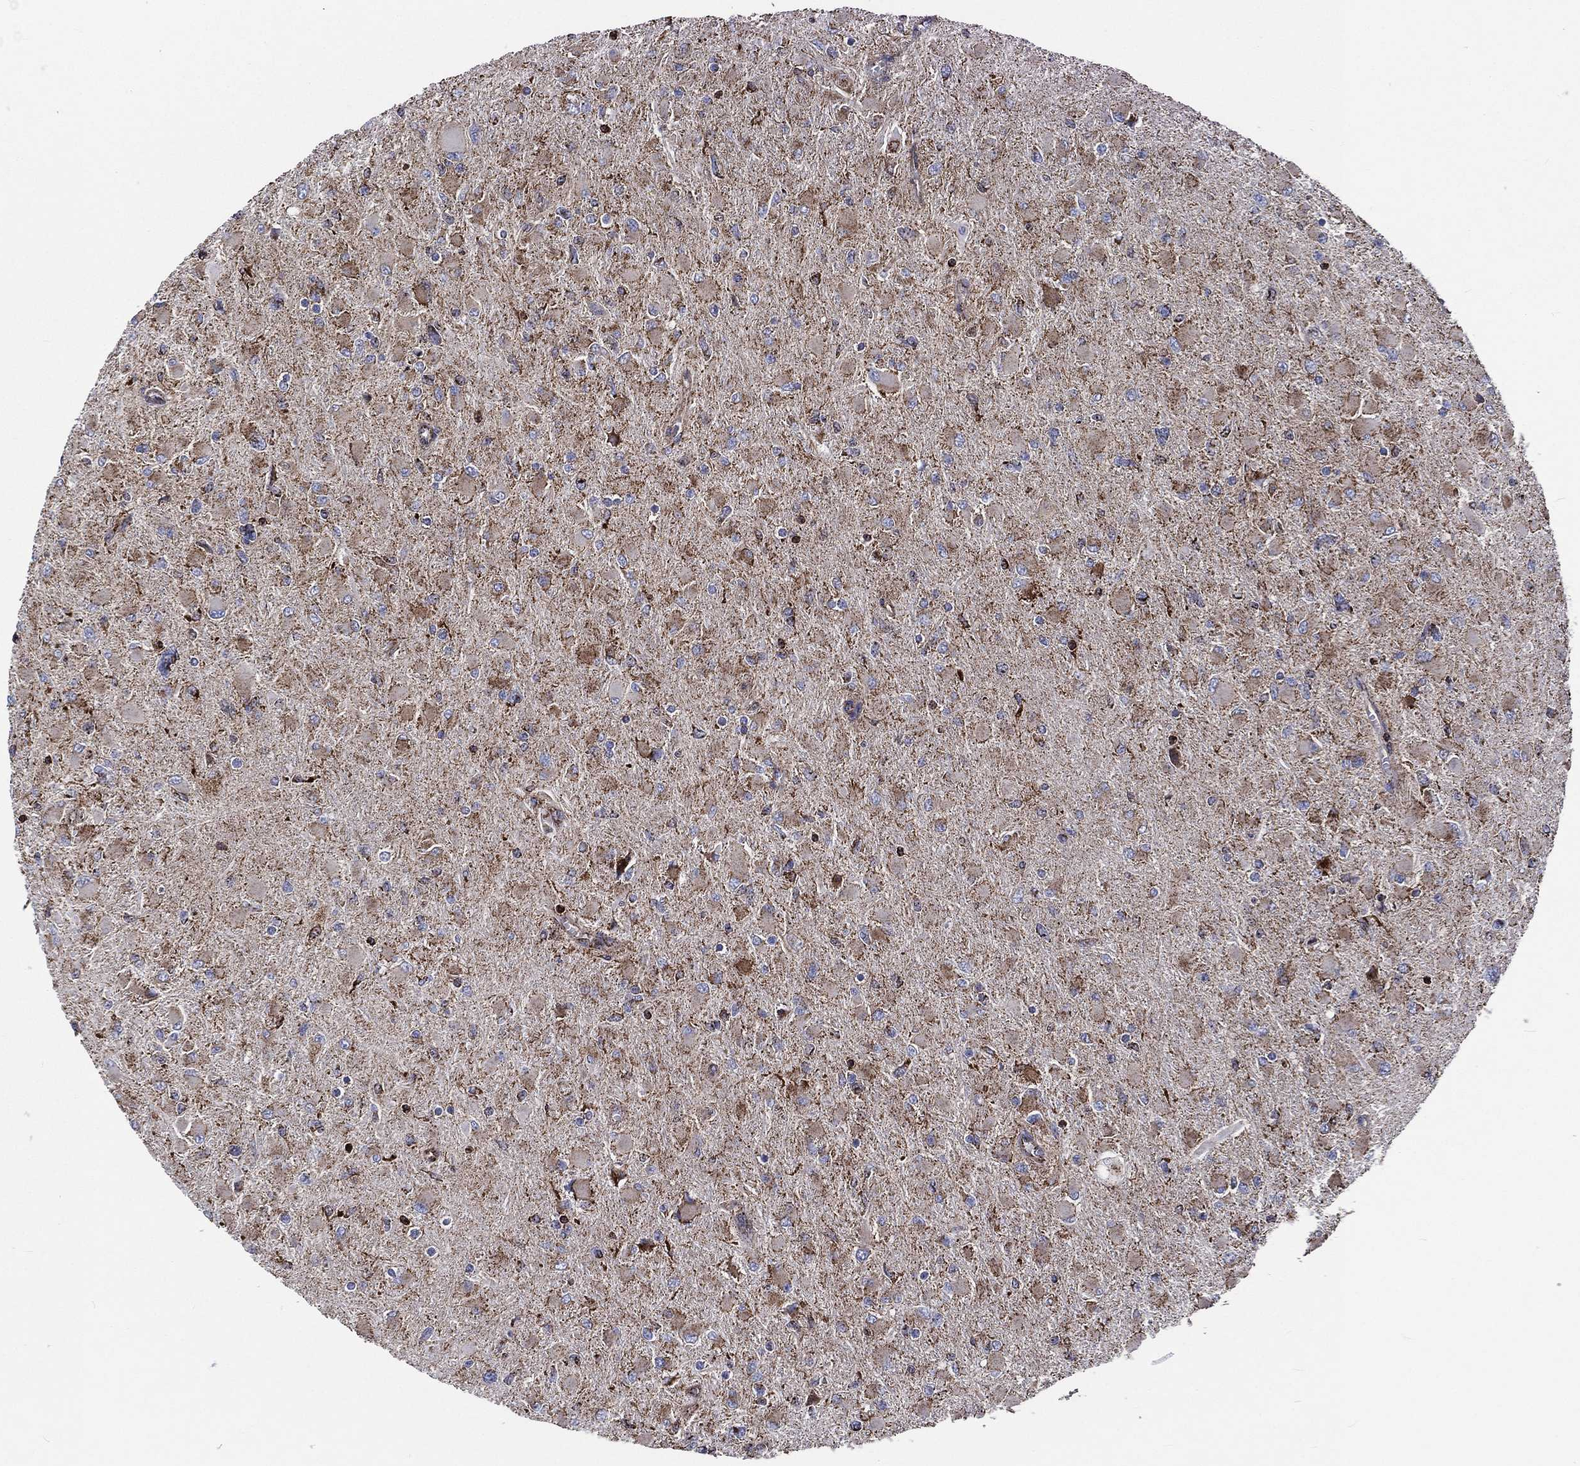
{"staining": {"intensity": "moderate", "quantity": "25%-75%", "location": "cytoplasmic/membranous"}, "tissue": "glioma", "cell_type": "Tumor cells", "image_type": "cancer", "snomed": [{"axis": "morphology", "description": "Glioma, malignant, High grade"}, {"axis": "topography", "description": "Cerebral cortex"}], "caption": "This photomicrograph demonstrates immunohistochemistry (IHC) staining of high-grade glioma (malignant), with medium moderate cytoplasmic/membranous positivity in approximately 25%-75% of tumor cells.", "gene": "ANKRD37", "patient": {"sex": "female", "age": 36}}